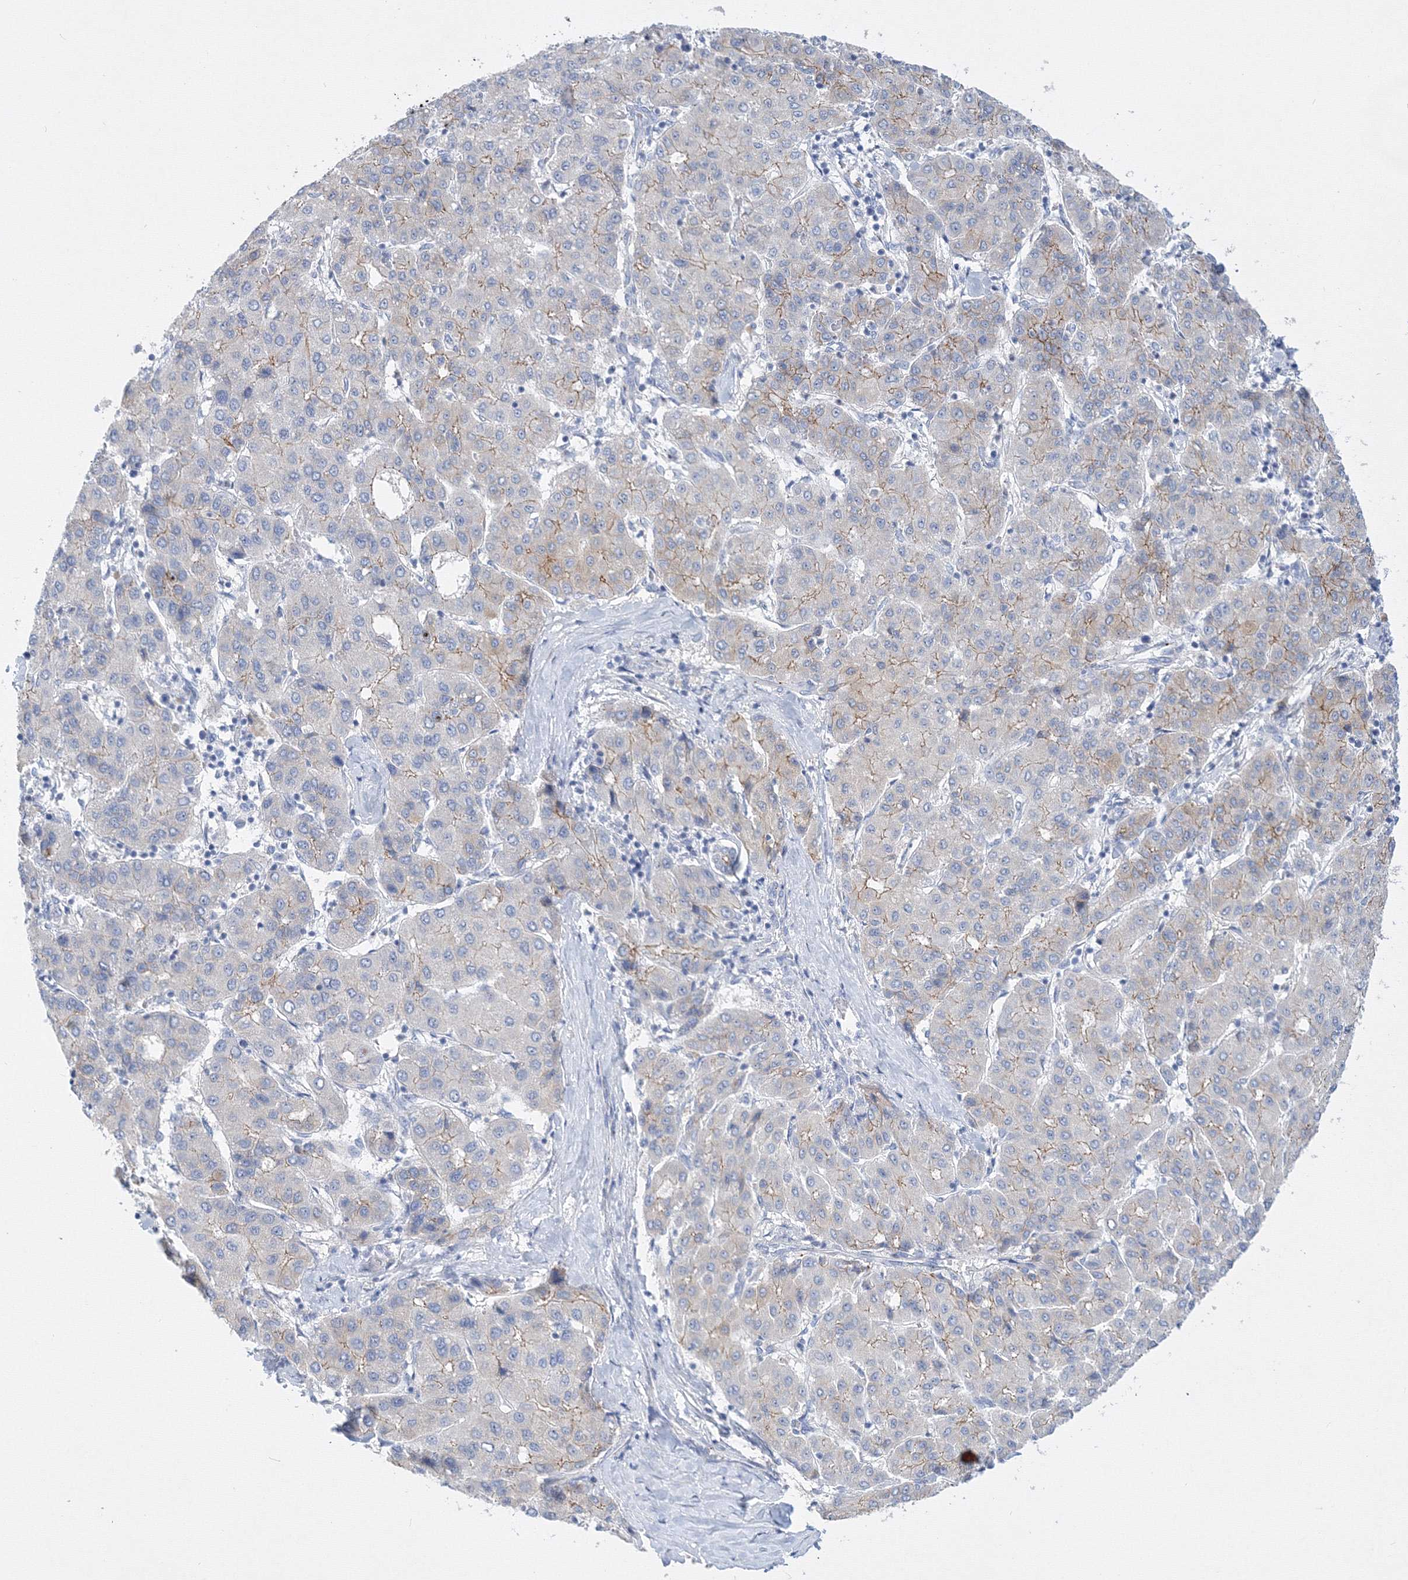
{"staining": {"intensity": "moderate", "quantity": "<25%", "location": "cytoplasmic/membranous"}, "tissue": "liver cancer", "cell_type": "Tumor cells", "image_type": "cancer", "snomed": [{"axis": "morphology", "description": "Carcinoma, Hepatocellular, NOS"}, {"axis": "topography", "description": "Liver"}], "caption": "Hepatocellular carcinoma (liver) stained with DAB (3,3'-diaminobenzidine) IHC shows low levels of moderate cytoplasmic/membranous staining in about <25% of tumor cells.", "gene": "AASDH", "patient": {"sex": "male", "age": 65}}